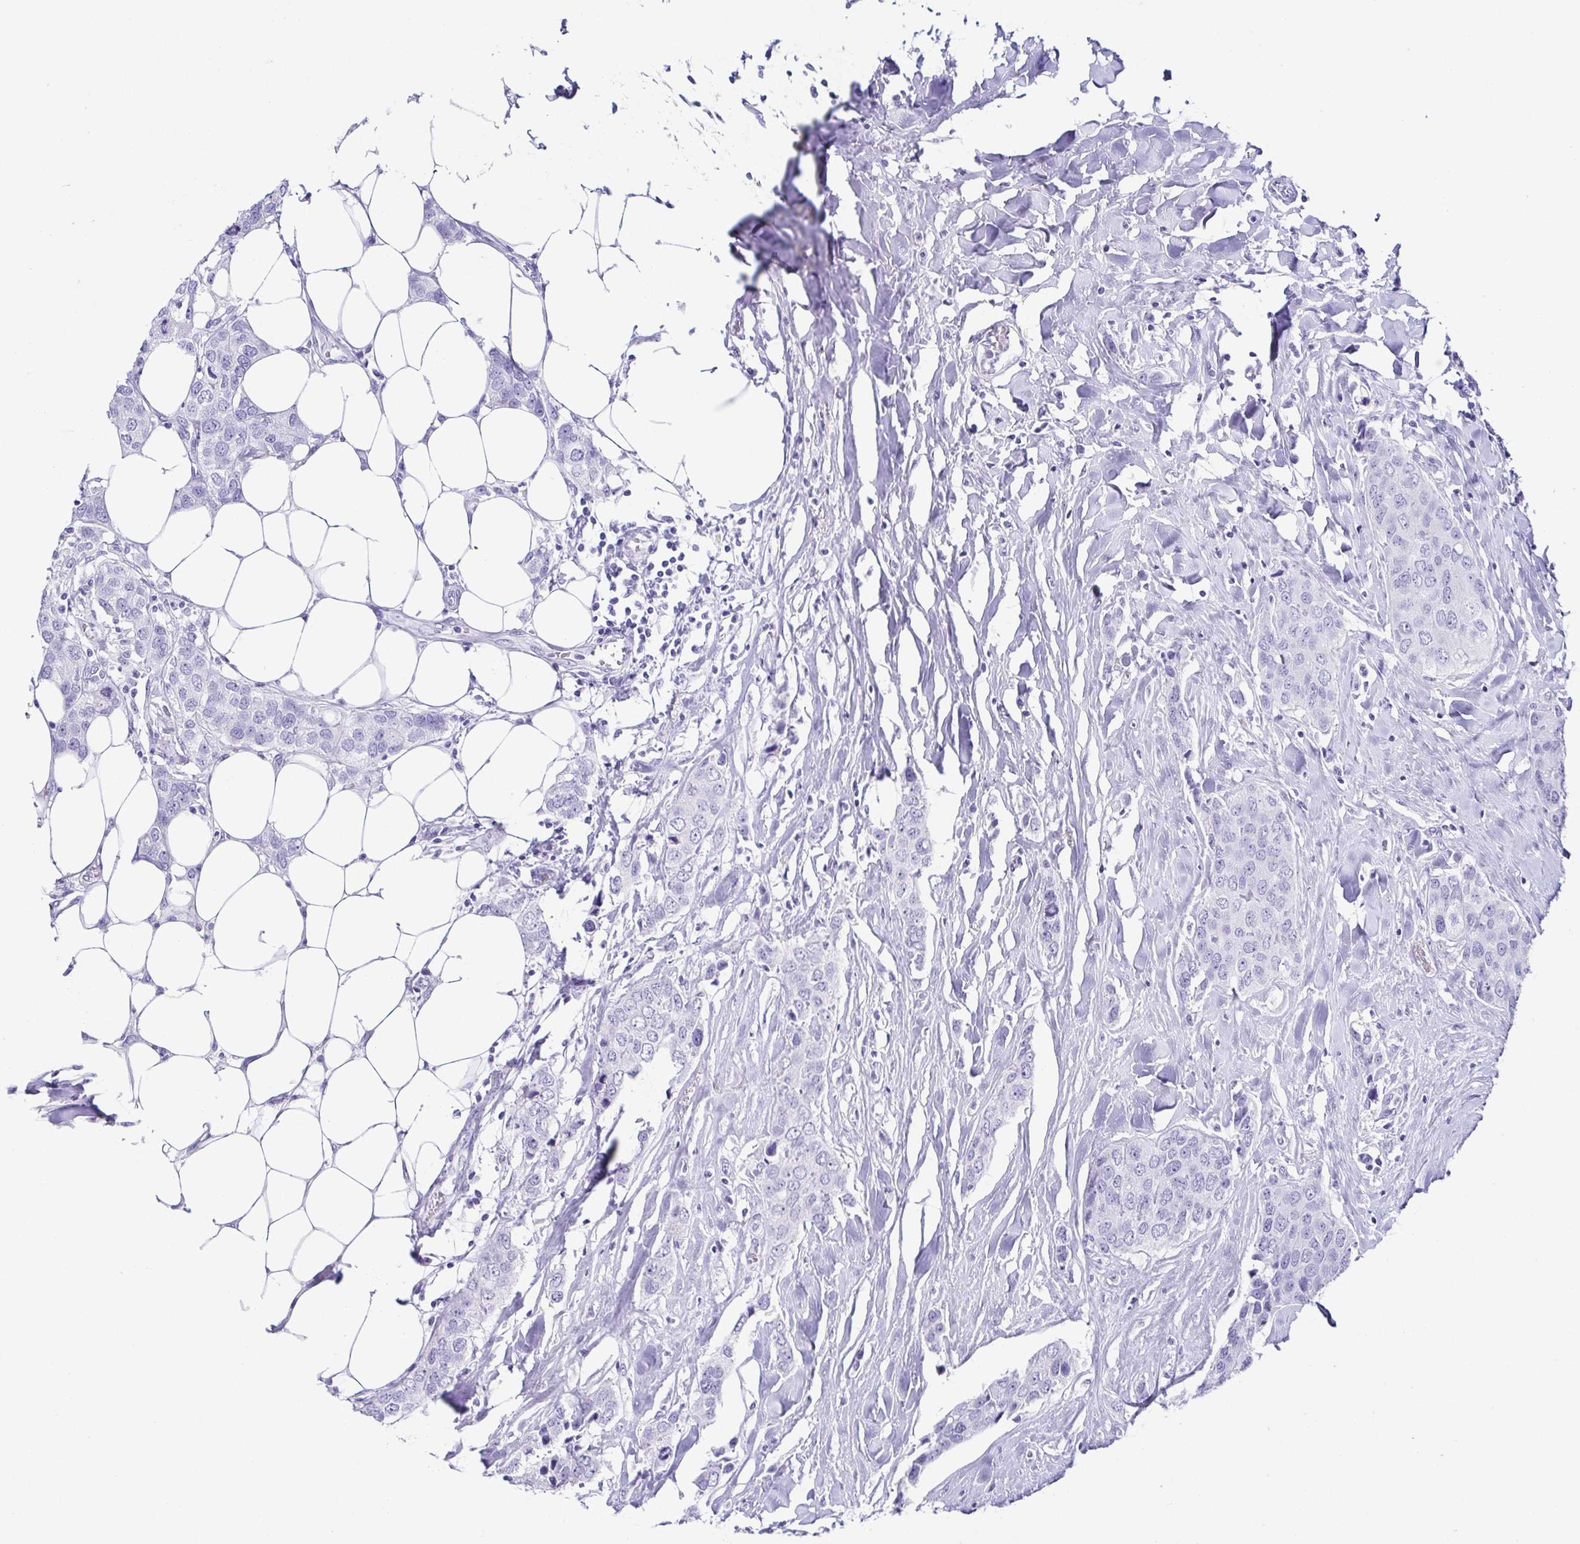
{"staining": {"intensity": "negative", "quantity": "none", "location": "none"}, "tissue": "breast cancer", "cell_type": "Tumor cells", "image_type": "cancer", "snomed": [{"axis": "morphology", "description": "Duct carcinoma"}, {"axis": "topography", "description": "Breast"}], "caption": "The immunohistochemistry photomicrograph has no significant positivity in tumor cells of breast cancer (invasive ductal carcinoma) tissue.", "gene": "CD164L2", "patient": {"sex": "female", "age": 80}}